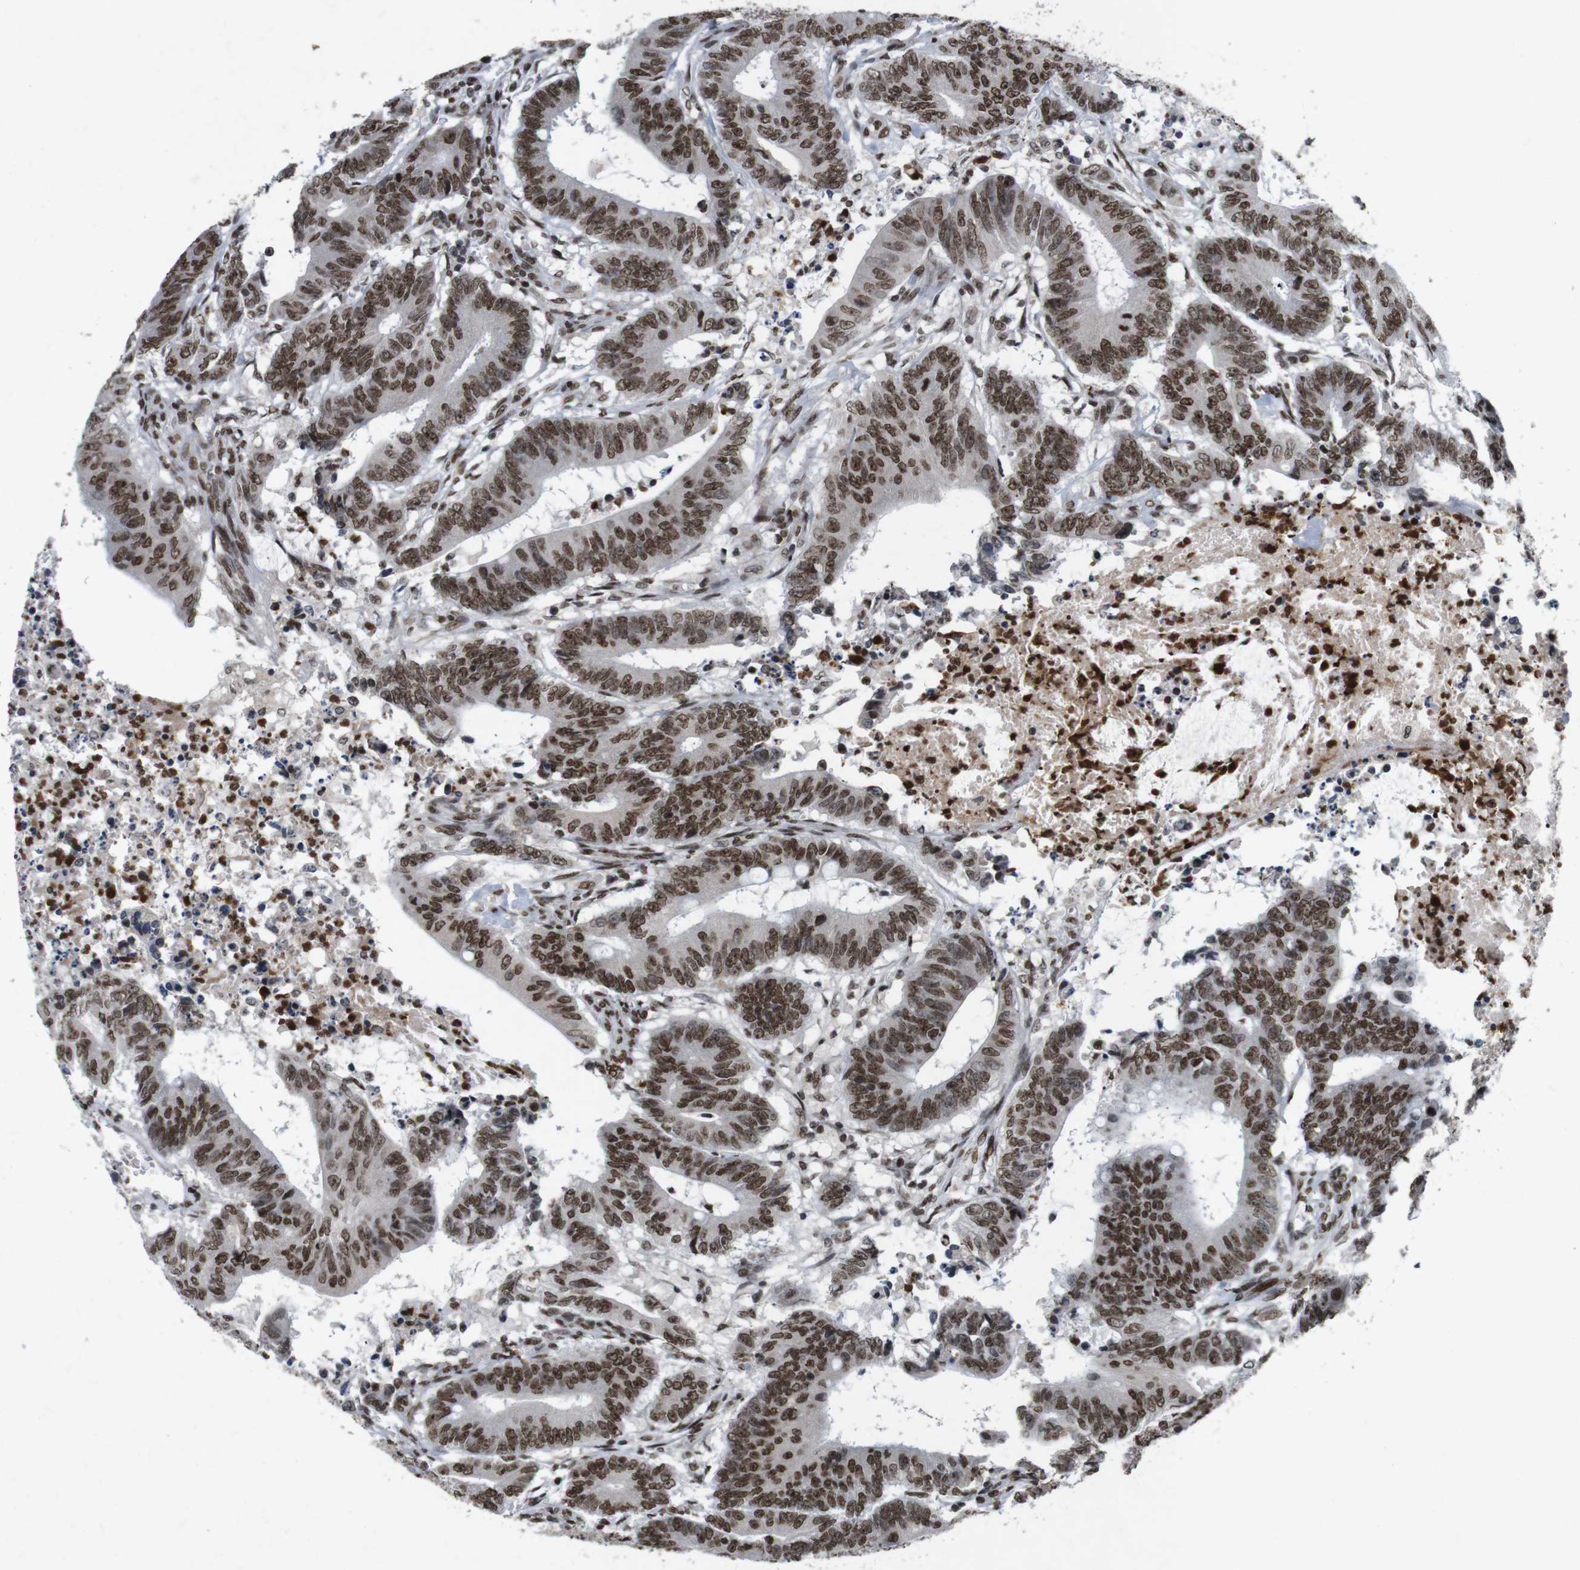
{"staining": {"intensity": "moderate", "quantity": ">75%", "location": "nuclear"}, "tissue": "colorectal cancer", "cell_type": "Tumor cells", "image_type": "cancer", "snomed": [{"axis": "morphology", "description": "Adenocarcinoma, NOS"}, {"axis": "topography", "description": "Colon"}], "caption": "About >75% of tumor cells in colorectal cancer demonstrate moderate nuclear protein staining as visualized by brown immunohistochemical staining.", "gene": "MAGEH1", "patient": {"sex": "male", "age": 45}}